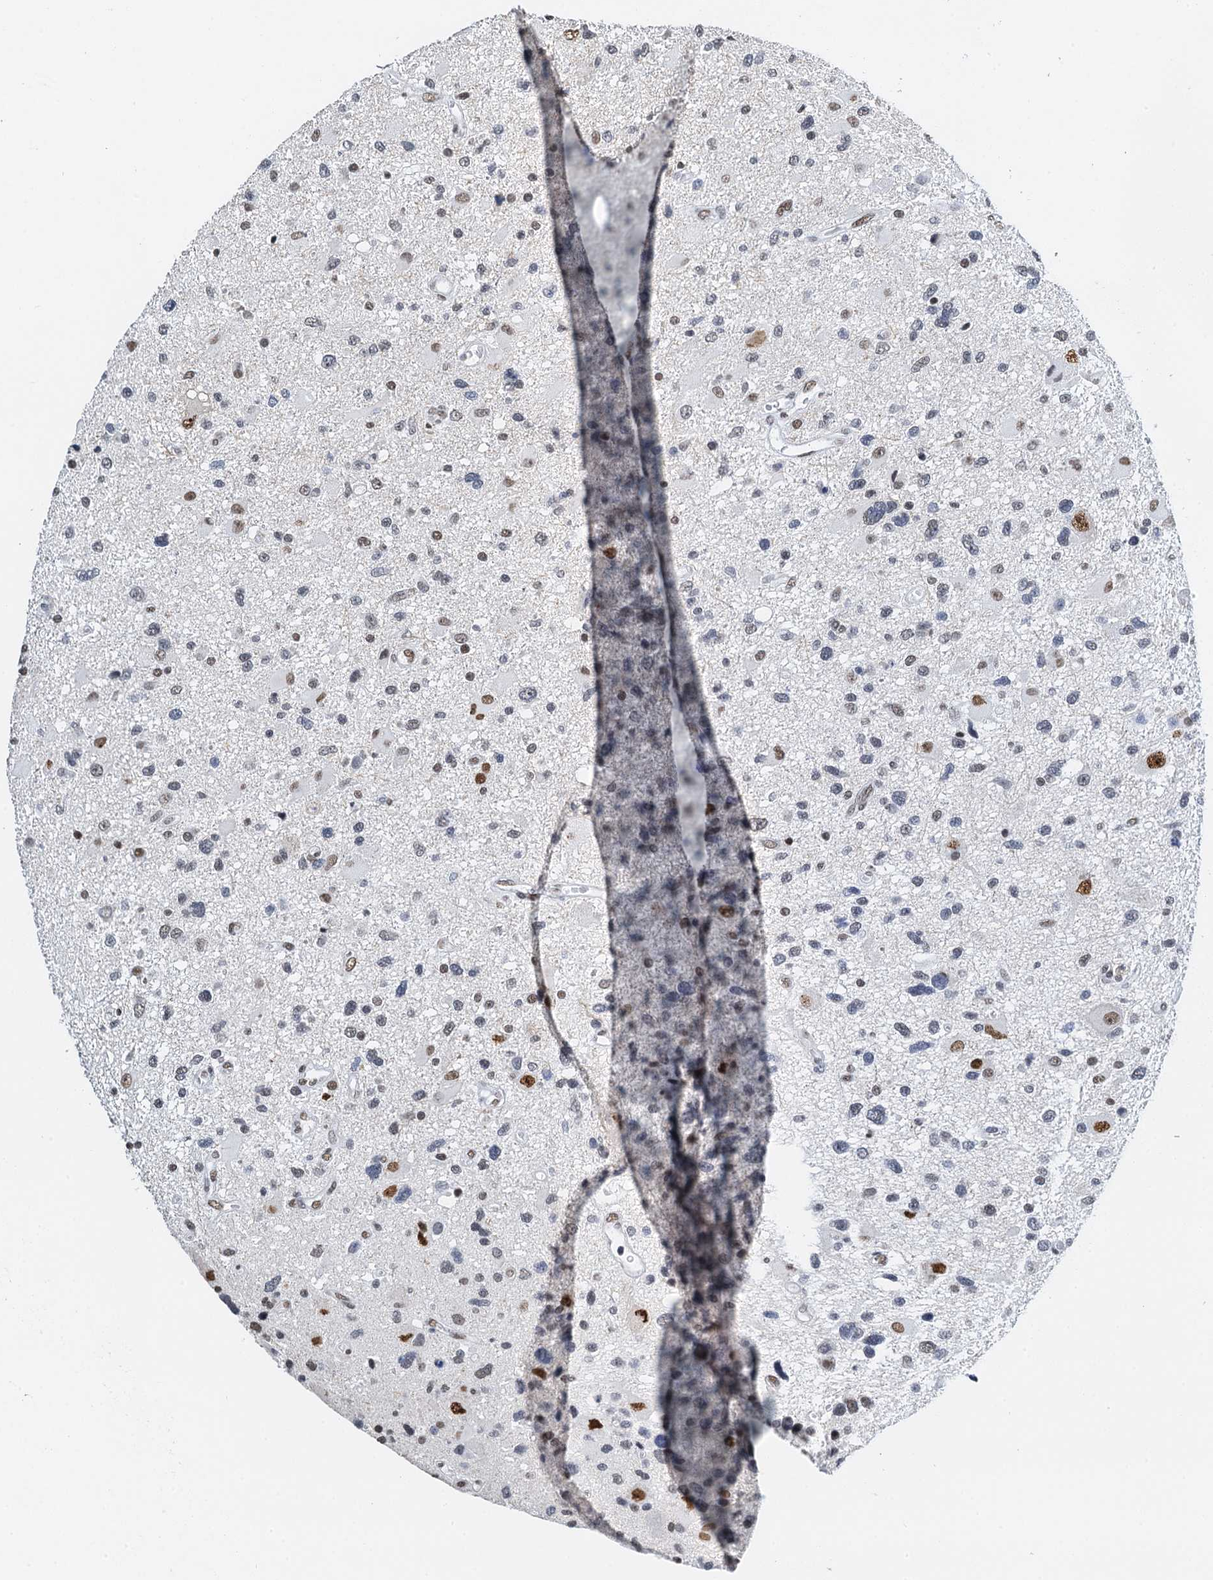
{"staining": {"intensity": "weak", "quantity": "25%-75%", "location": "nuclear"}, "tissue": "glioma", "cell_type": "Tumor cells", "image_type": "cancer", "snomed": [{"axis": "morphology", "description": "Glioma, malignant, High grade"}, {"axis": "topography", "description": "Brain"}], "caption": "Immunohistochemical staining of human glioma displays low levels of weak nuclear expression in approximately 25%-75% of tumor cells. The protein is shown in brown color, while the nuclei are stained blue.", "gene": "SLTM", "patient": {"sex": "male", "age": 33}}